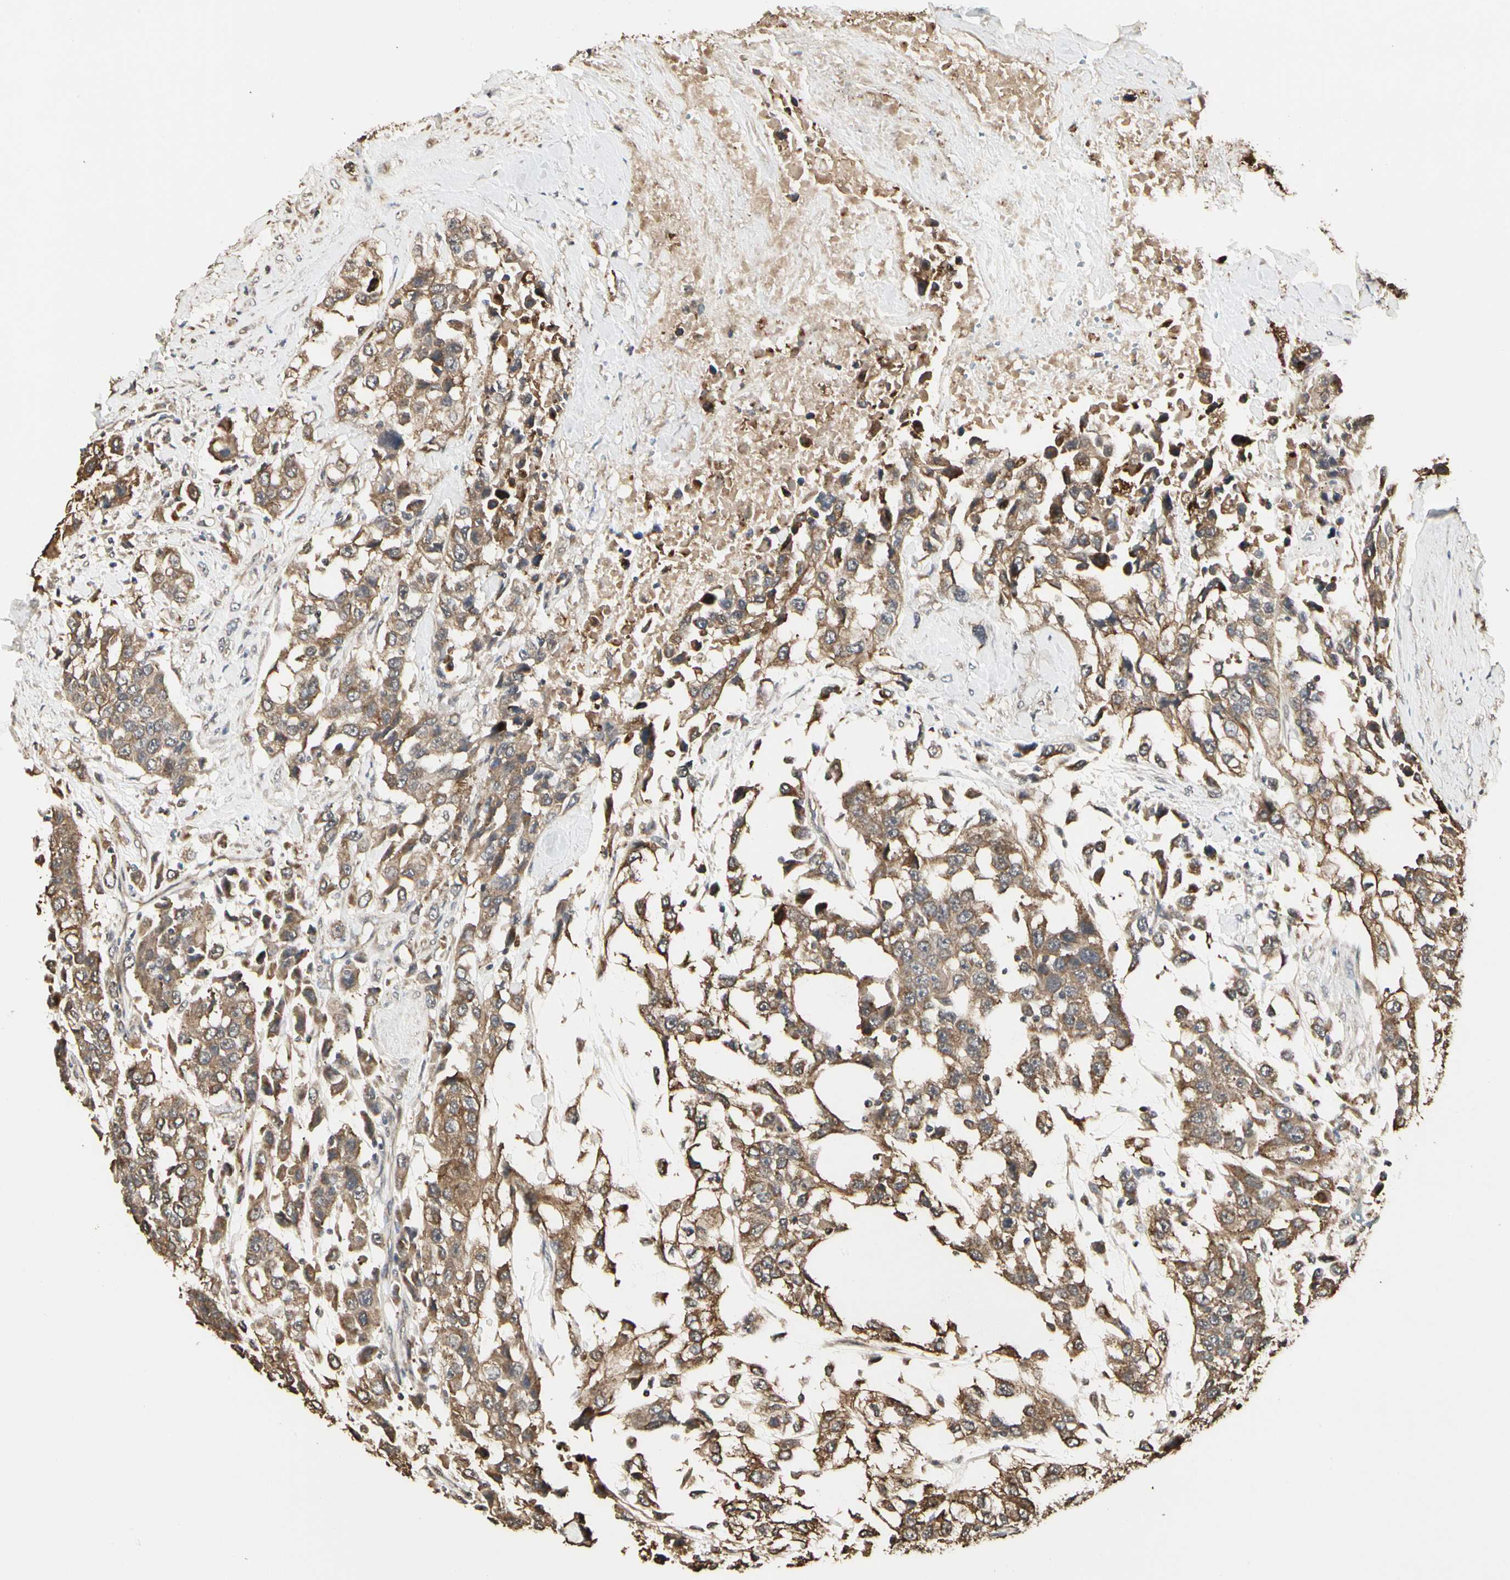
{"staining": {"intensity": "moderate", "quantity": ">75%", "location": "cytoplasmic/membranous"}, "tissue": "urothelial cancer", "cell_type": "Tumor cells", "image_type": "cancer", "snomed": [{"axis": "morphology", "description": "Urothelial carcinoma, High grade"}, {"axis": "topography", "description": "Urinary bladder"}], "caption": "Moderate cytoplasmic/membranous protein expression is seen in approximately >75% of tumor cells in urothelial carcinoma (high-grade).", "gene": "TAOK1", "patient": {"sex": "female", "age": 80}}